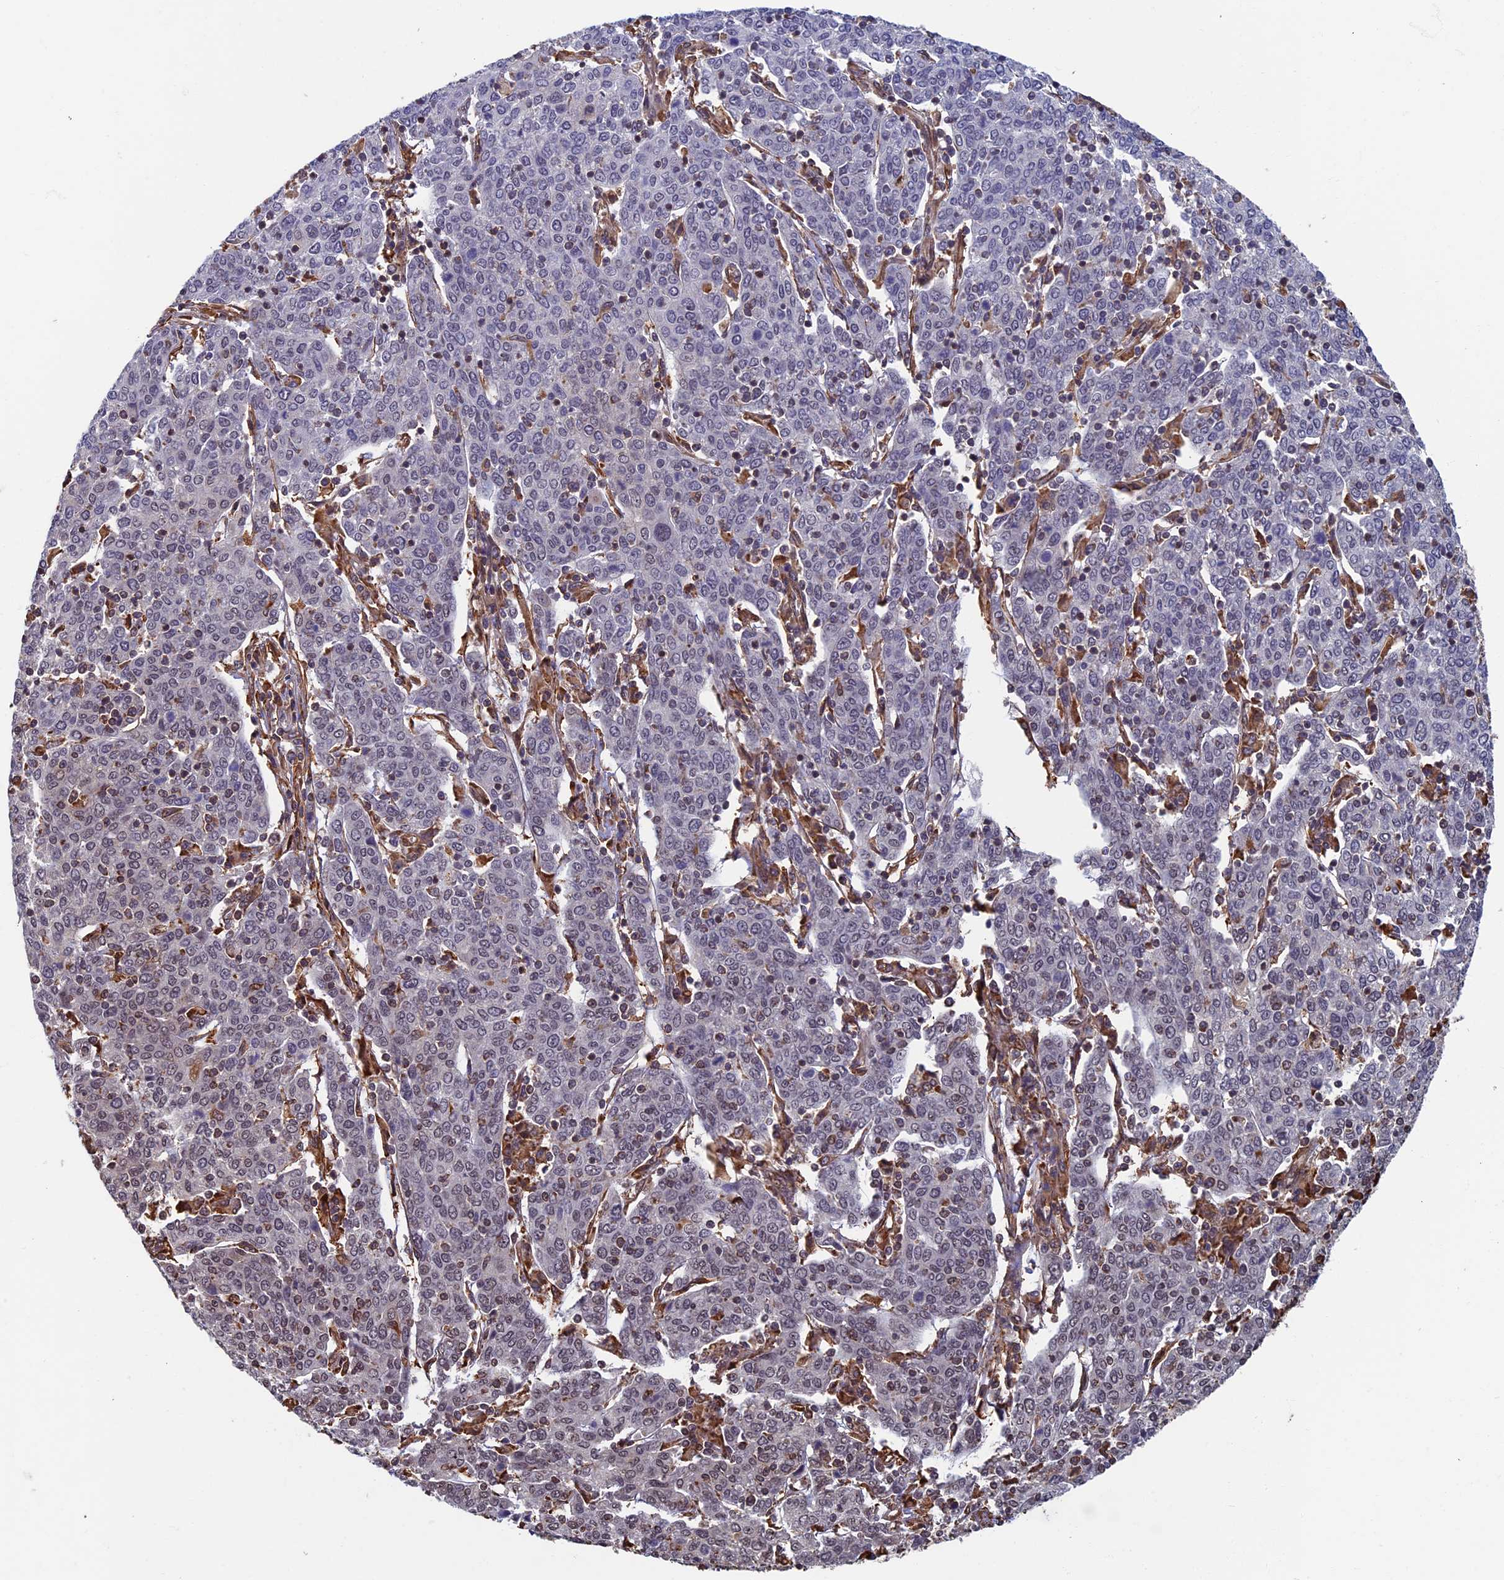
{"staining": {"intensity": "weak", "quantity": "<25%", "location": "nuclear"}, "tissue": "cervical cancer", "cell_type": "Tumor cells", "image_type": "cancer", "snomed": [{"axis": "morphology", "description": "Squamous cell carcinoma, NOS"}, {"axis": "topography", "description": "Cervix"}], "caption": "Tumor cells show no significant protein positivity in cervical cancer (squamous cell carcinoma).", "gene": "CTDP1", "patient": {"sex": "female", "age": 67}}